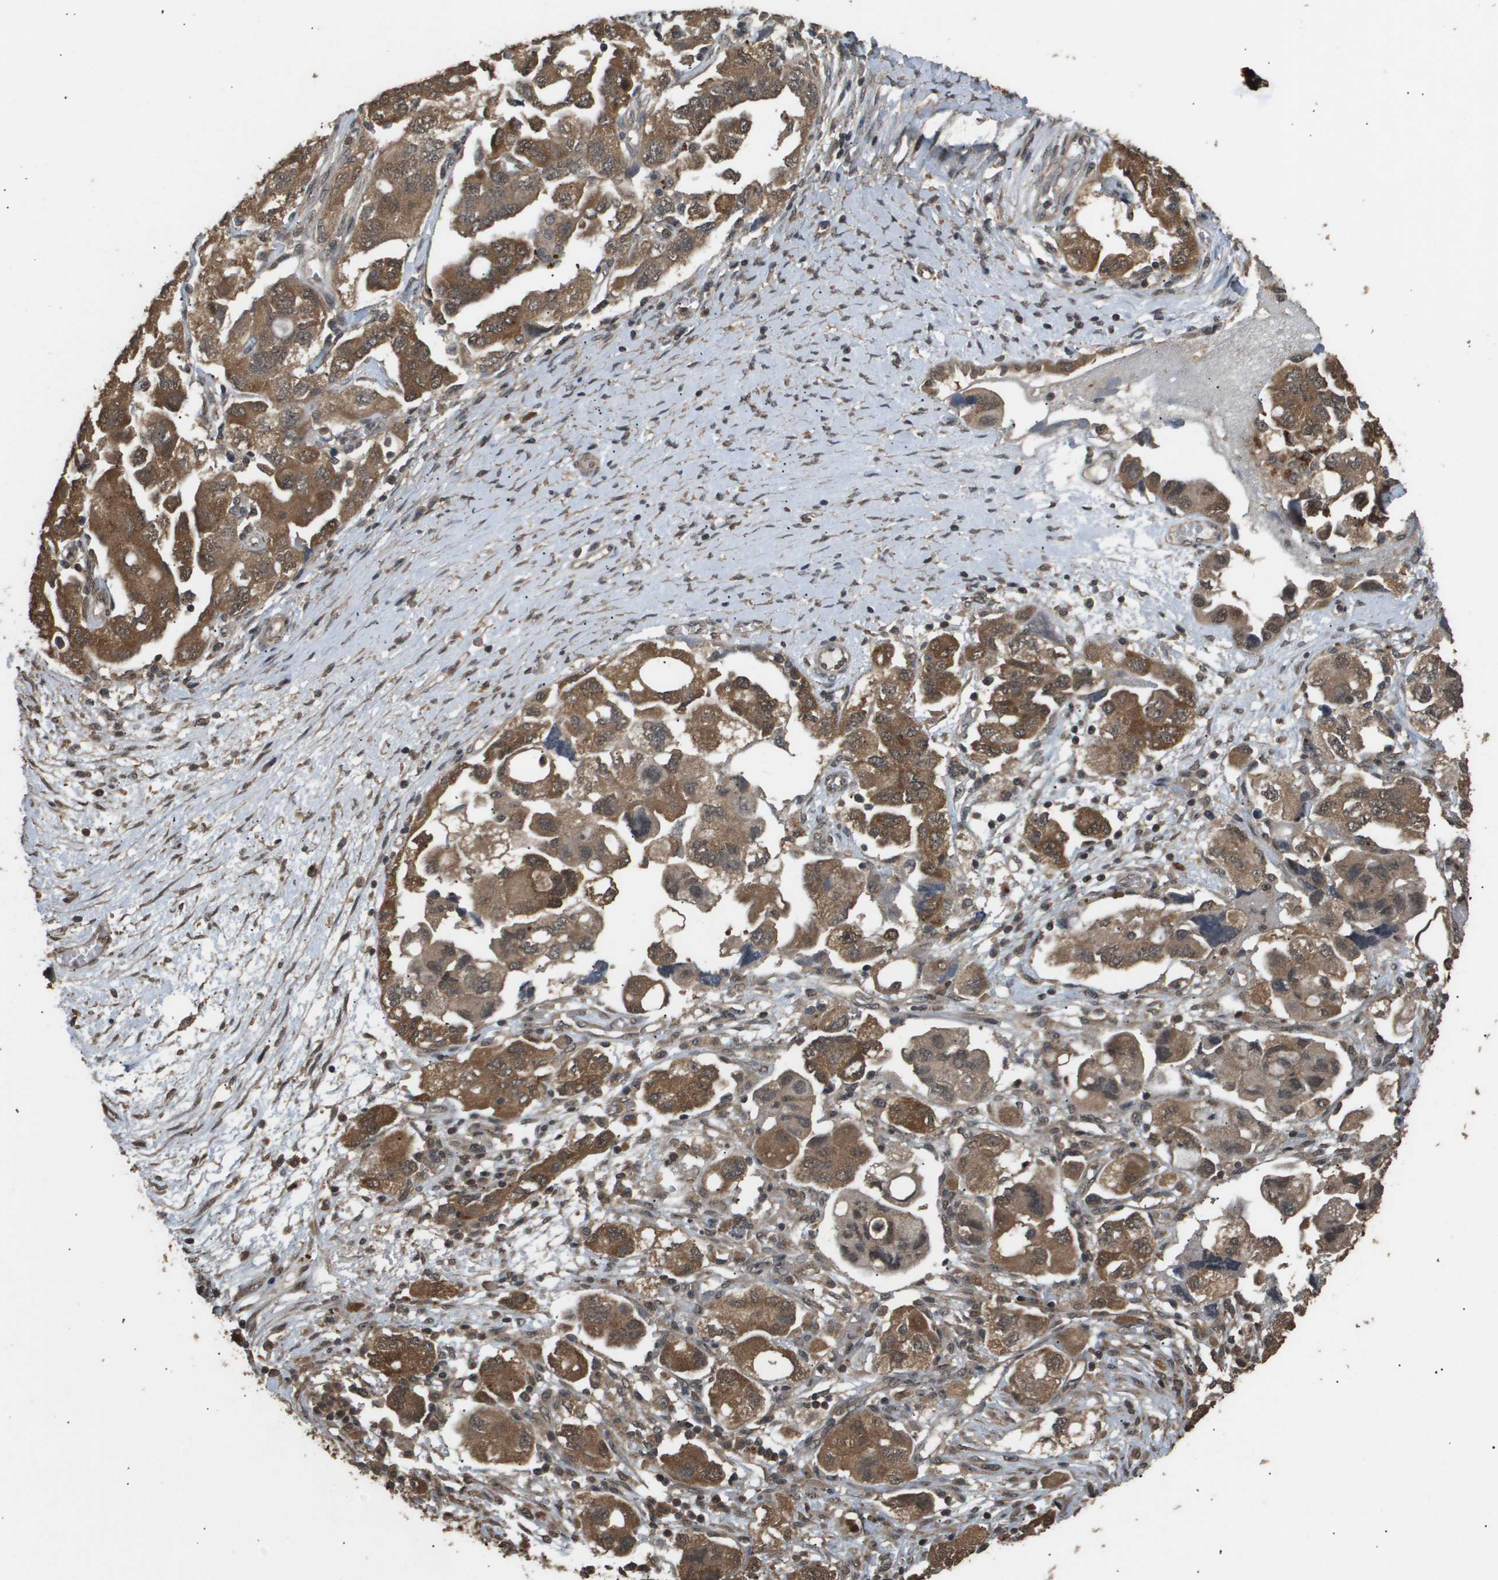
{"staining": {"intensity": "moderate", "quantity": ">75%", "location": "cytoplasmic/membranous,nuclear"}, "tissue": "ovarian cancer", "cell_type": "Tumor cells", "image_type": "cancer", "snomed": [{"axis": "morphology", "description": "Carcinoma, NOS"}, {"axis": "morphology", "description": "Cystadenocarcinoma, serous, NOS"}, {"axis": "topography", "description": "Ovary"}], "caption": "This histopathology image demonstrates ovarian cancer stained with IHC to label a protein in brown. The cytoplasmic/membranous and nuclear of tumor cells show moderate positivity for the protein. Nuclei are counter-stained blue.", "gene": "ING1", "patient": {"sex": "female", "age": 69}}